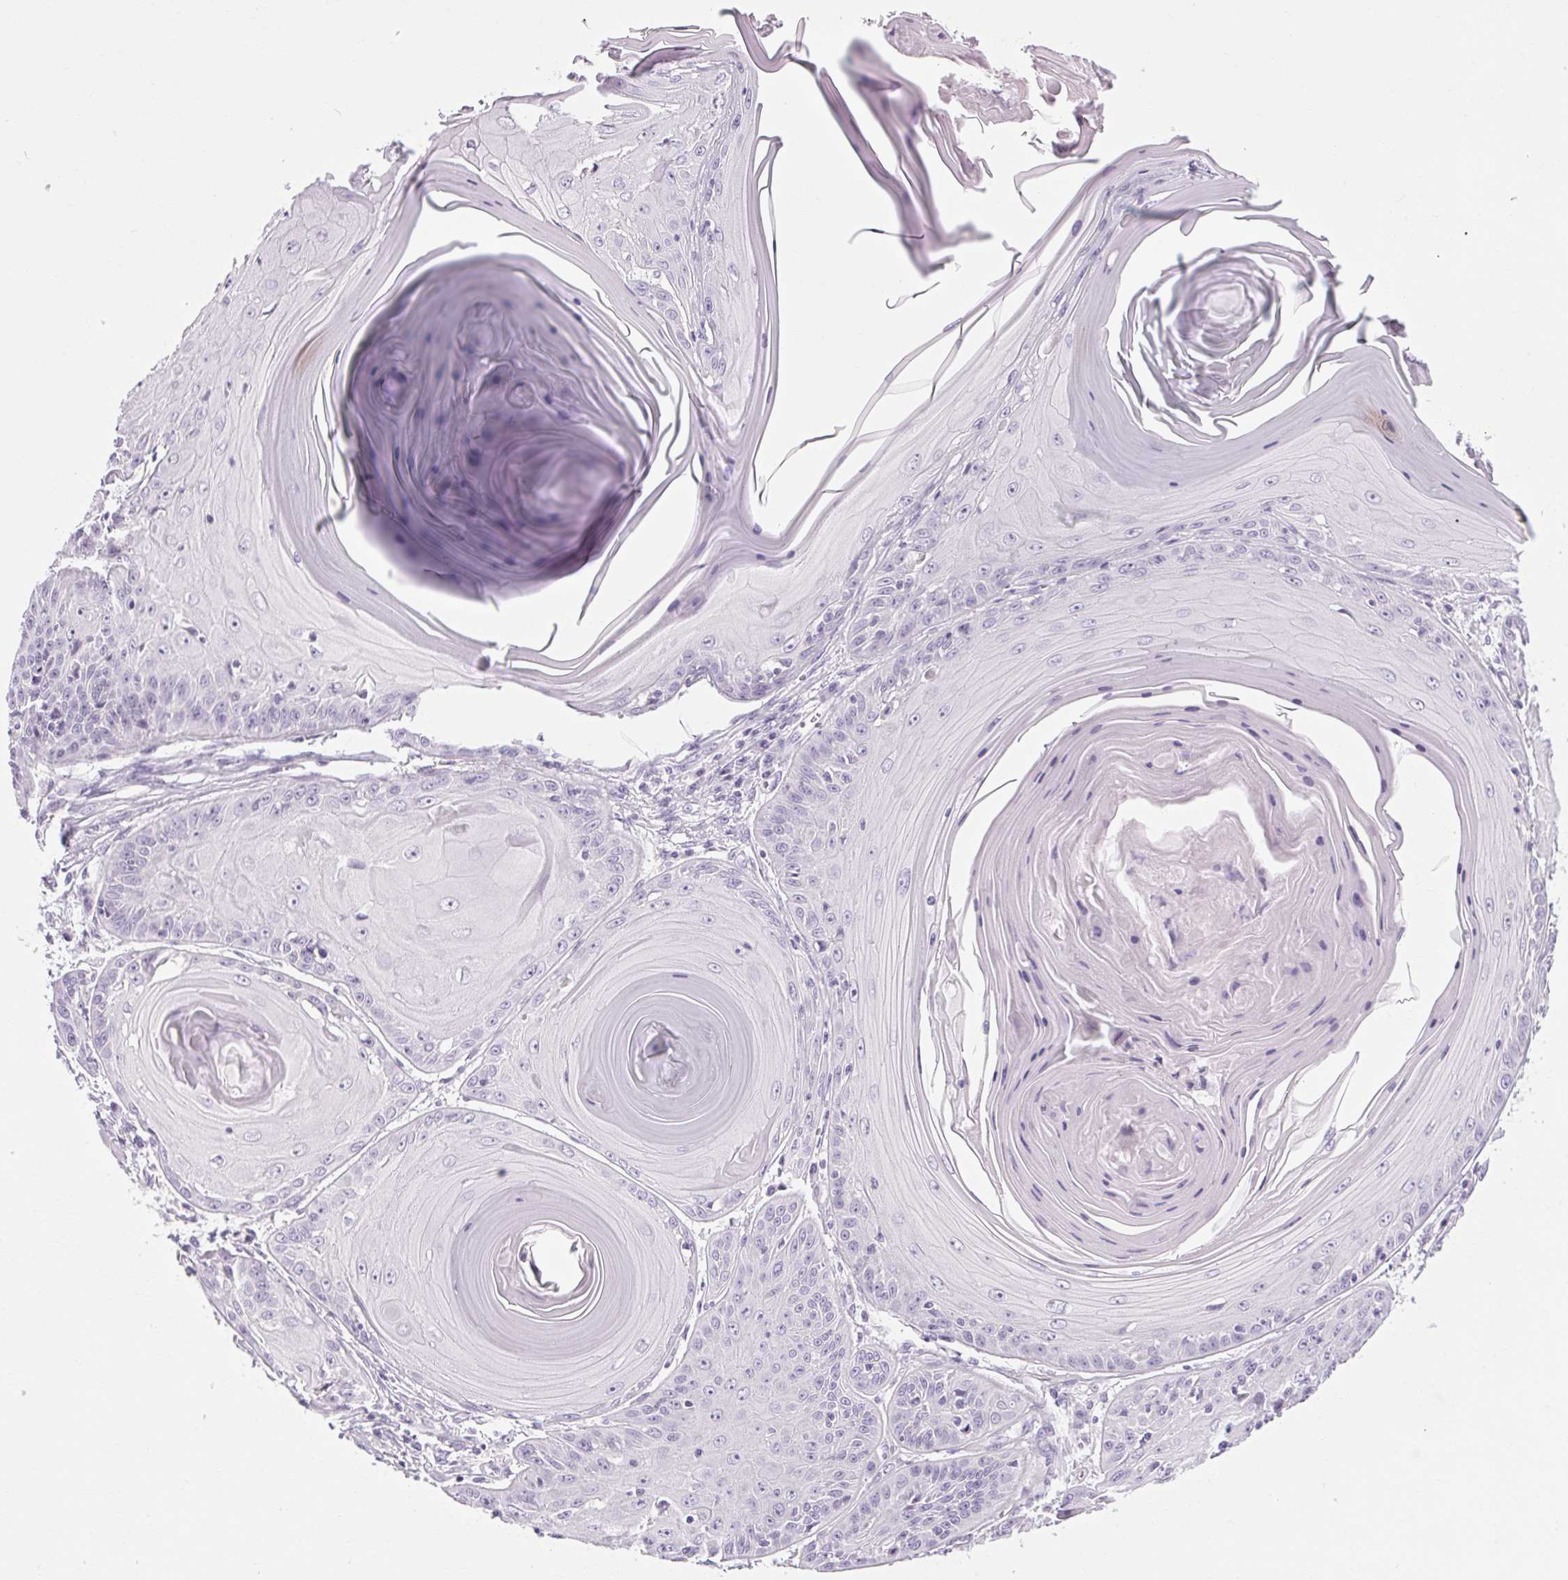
{"staining": {"intensity": "negative", "quantity": "none", "location": "none"}, "tissue": "skin cancer", "cell_type": "Tumor cells", "image_type": "cancer", "snomed": [{"axis": "morphology", "description": "Squamous cell carcinoma, NOS"}, {"axis": "topography", "description": "Skin"}, {"axis": "topography", "description": "Vulva"}], "caption": "Immunohistochemistry (IHC) of human skin cancer (squamous cell carcinoma) exhibits no expression in tumor cells.", "gene": "POMC", "patient": {"sex": "female", "age": 85}}